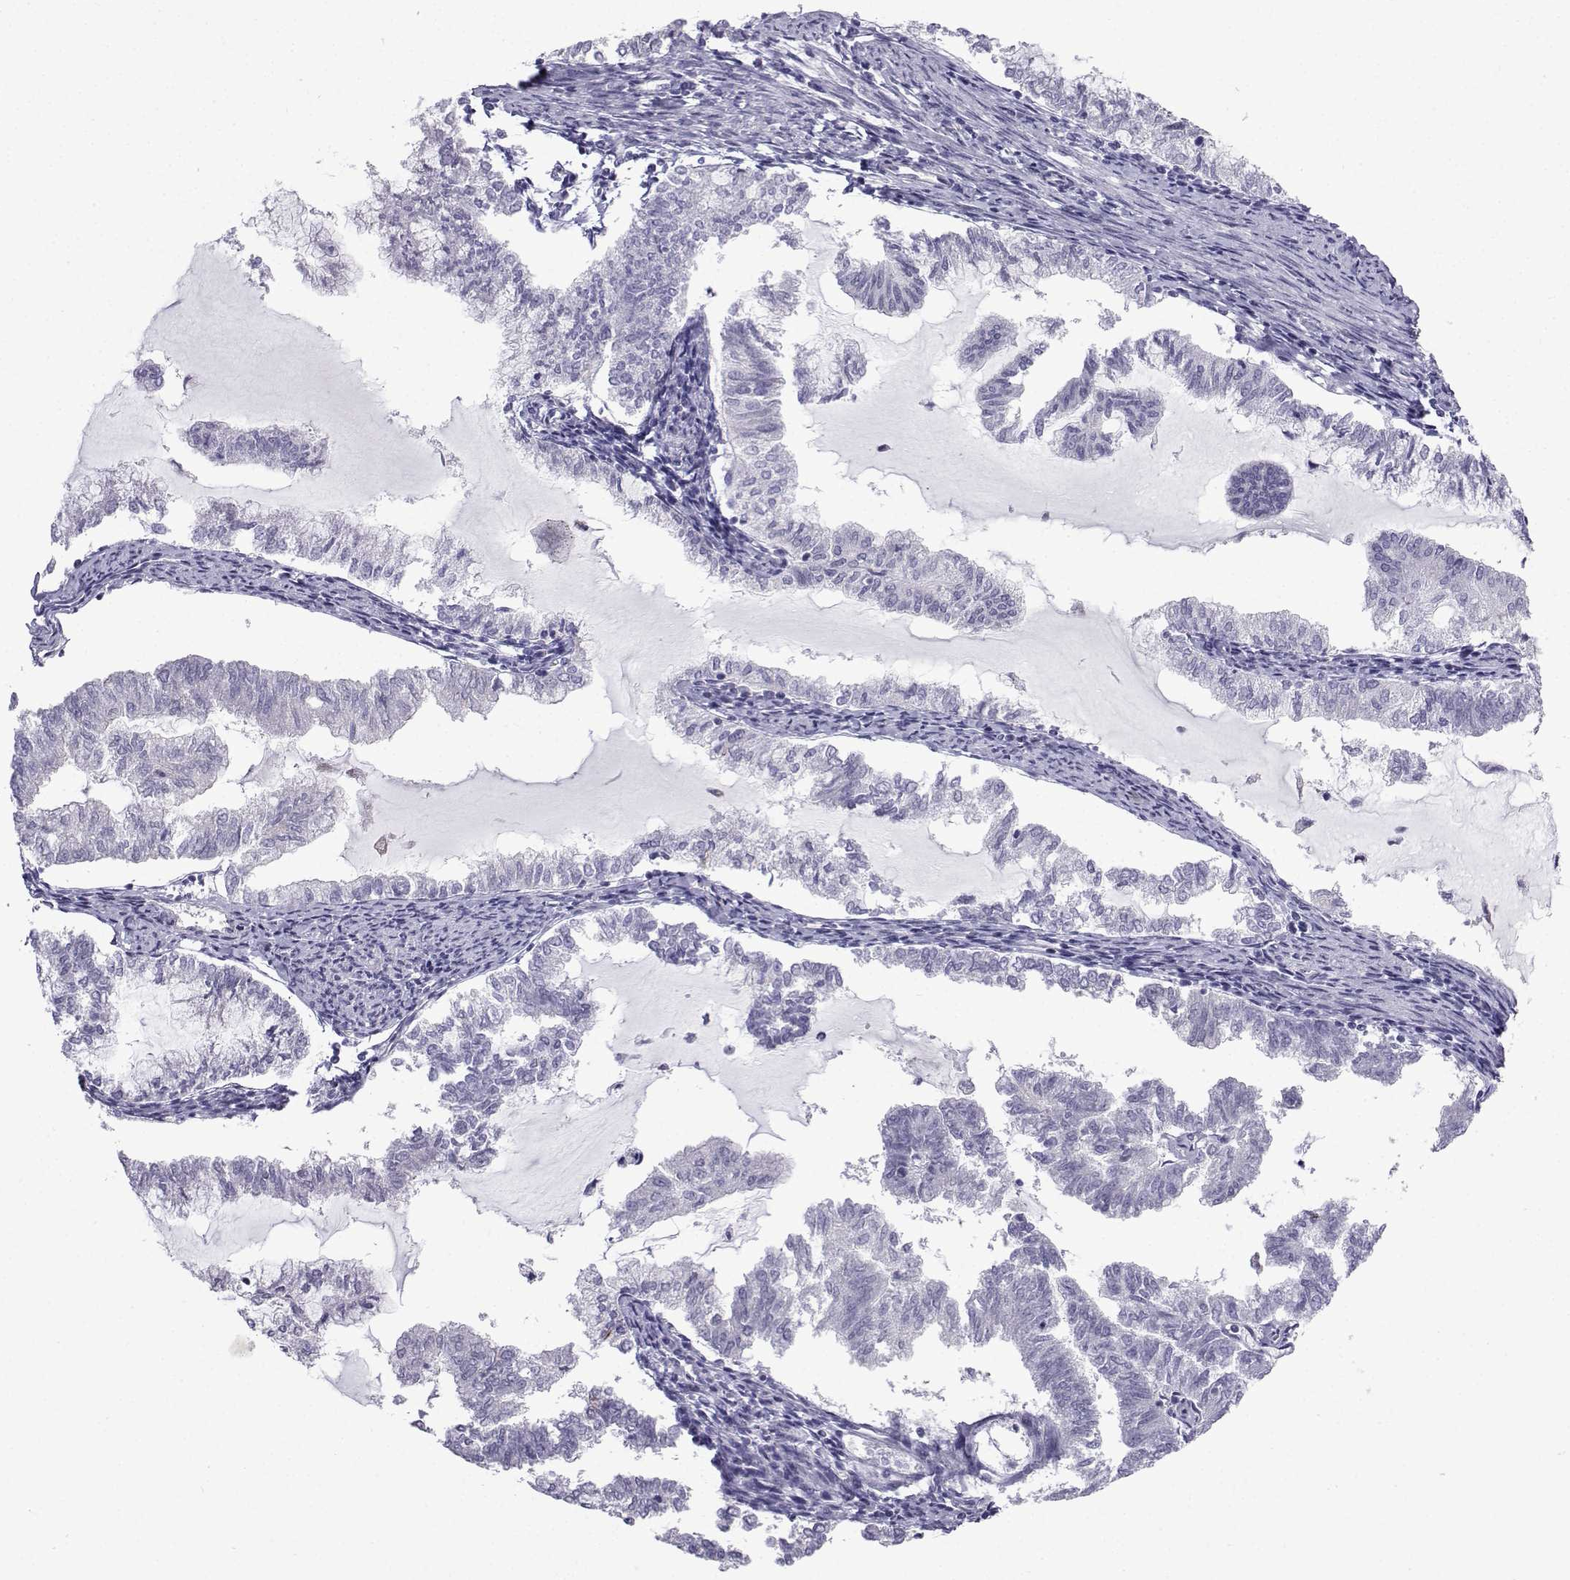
{"staining": {"intensity": "negative", "quantity": "none", "location": "none"}, "tissue": "endometrial cancer", "cell_type": "Tumor cells", "image_type": "cancer", "snomed": [{"axis": "morphology", "description": "Adenocarcinoma, NOS"}, {"axis": "topography", "description": "Endometrium"}], "caption": "This is an immunohistochemistry image of human adenocarcinoma (endometrial). There is no expression in tumor cells.", "gene": "CFAP53", "patient": {"sex": "female", "age": 79}}